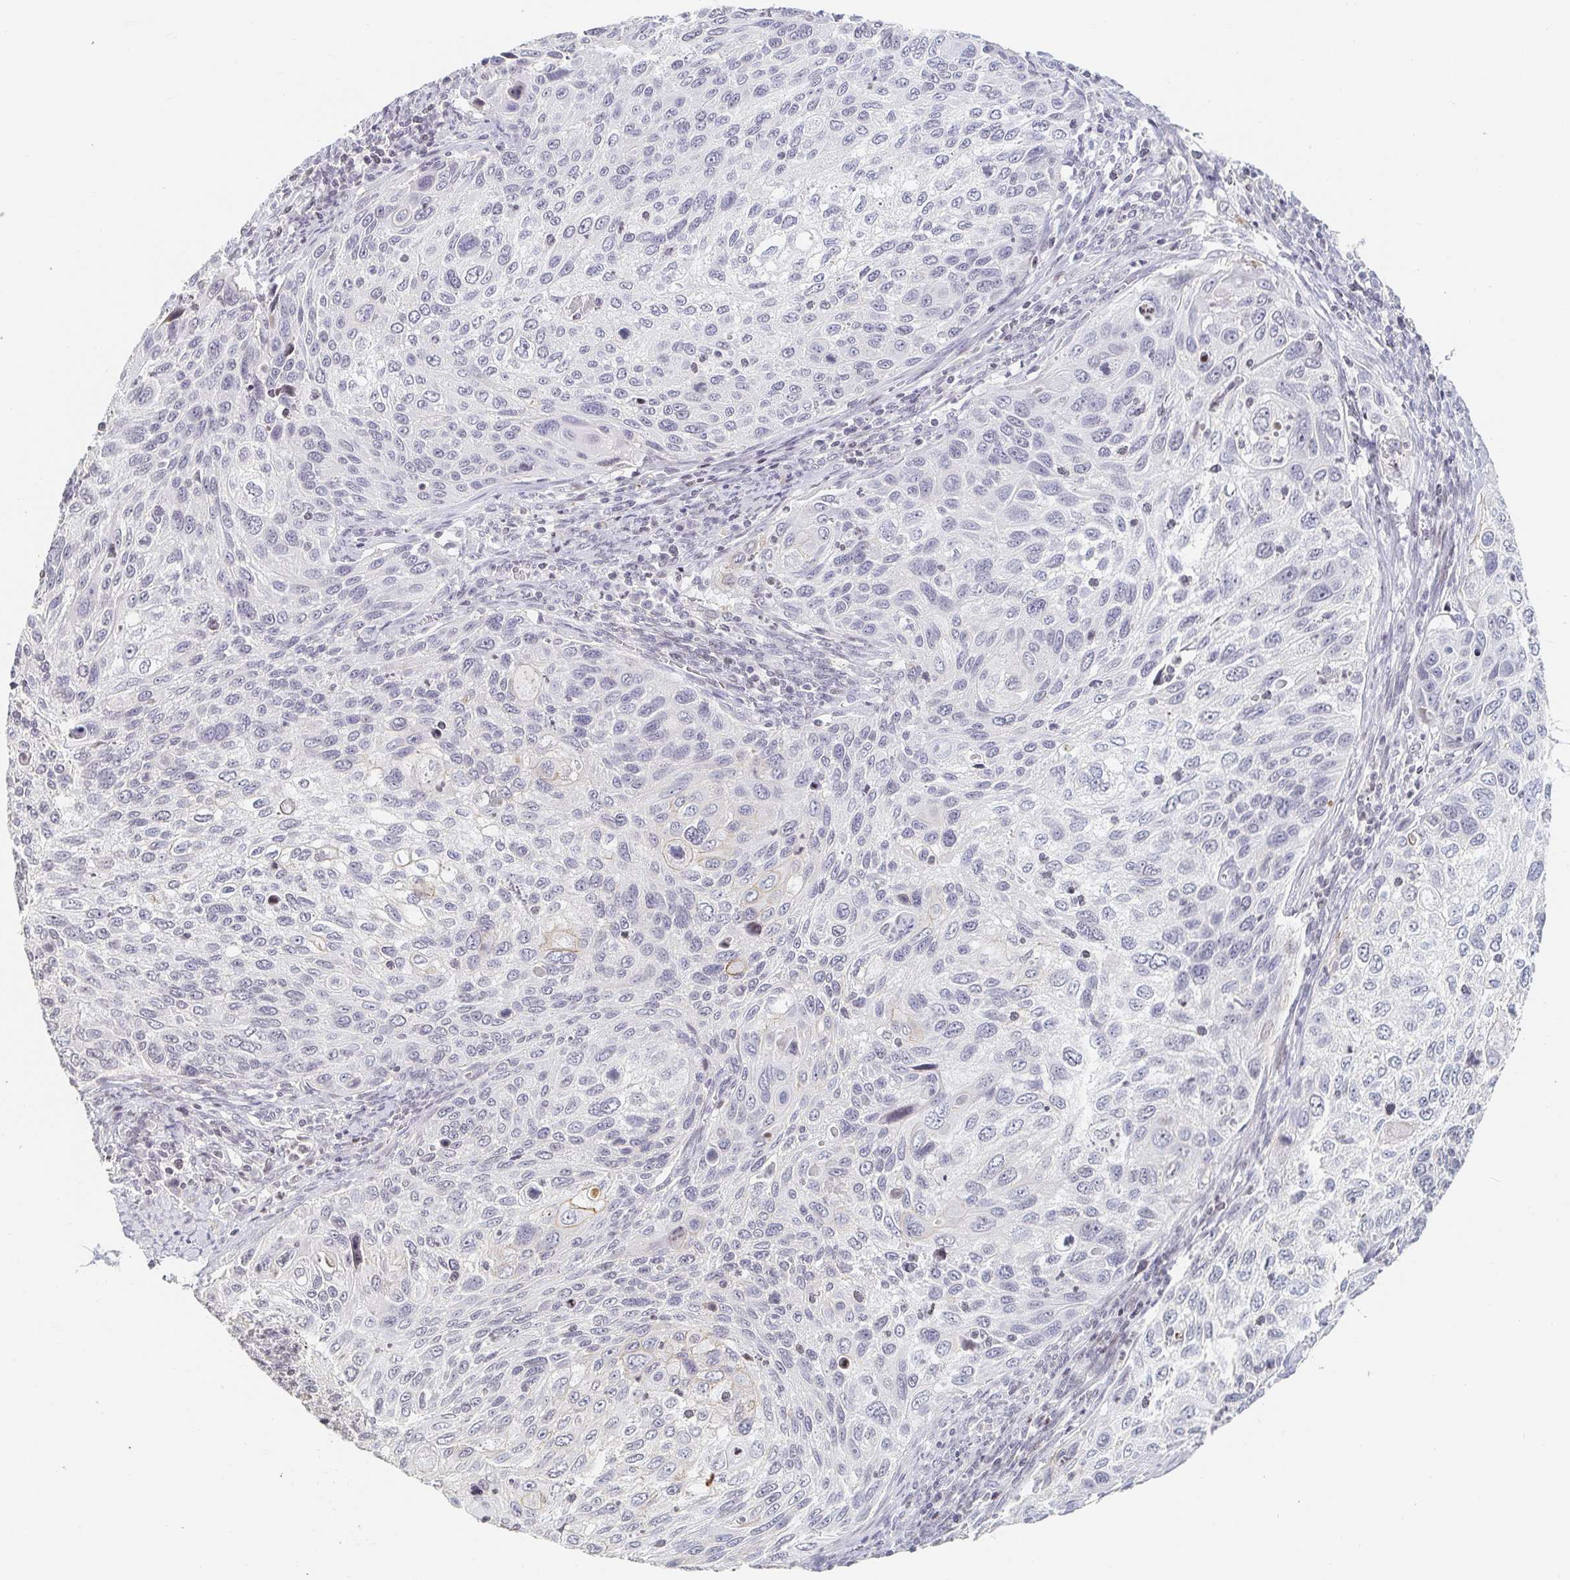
{"staining": {"intensity": "negative", "quantity": "none", "location": "none"}, "tissue": "cervical cancer", "cell_type": "Tumor cells", "image_type": "cancer", "snomed": [{"axis": "morphology", "description": "Squamous cell carcinoma, NOS"}, {"axis": "topography", "description": "Cervix"}], "caption": "Tumor cells show no significant protein staining in squamous cell carcinoma (cervical).", "gene": "NME9", "patient": {"sex": "female", "age": 70}}